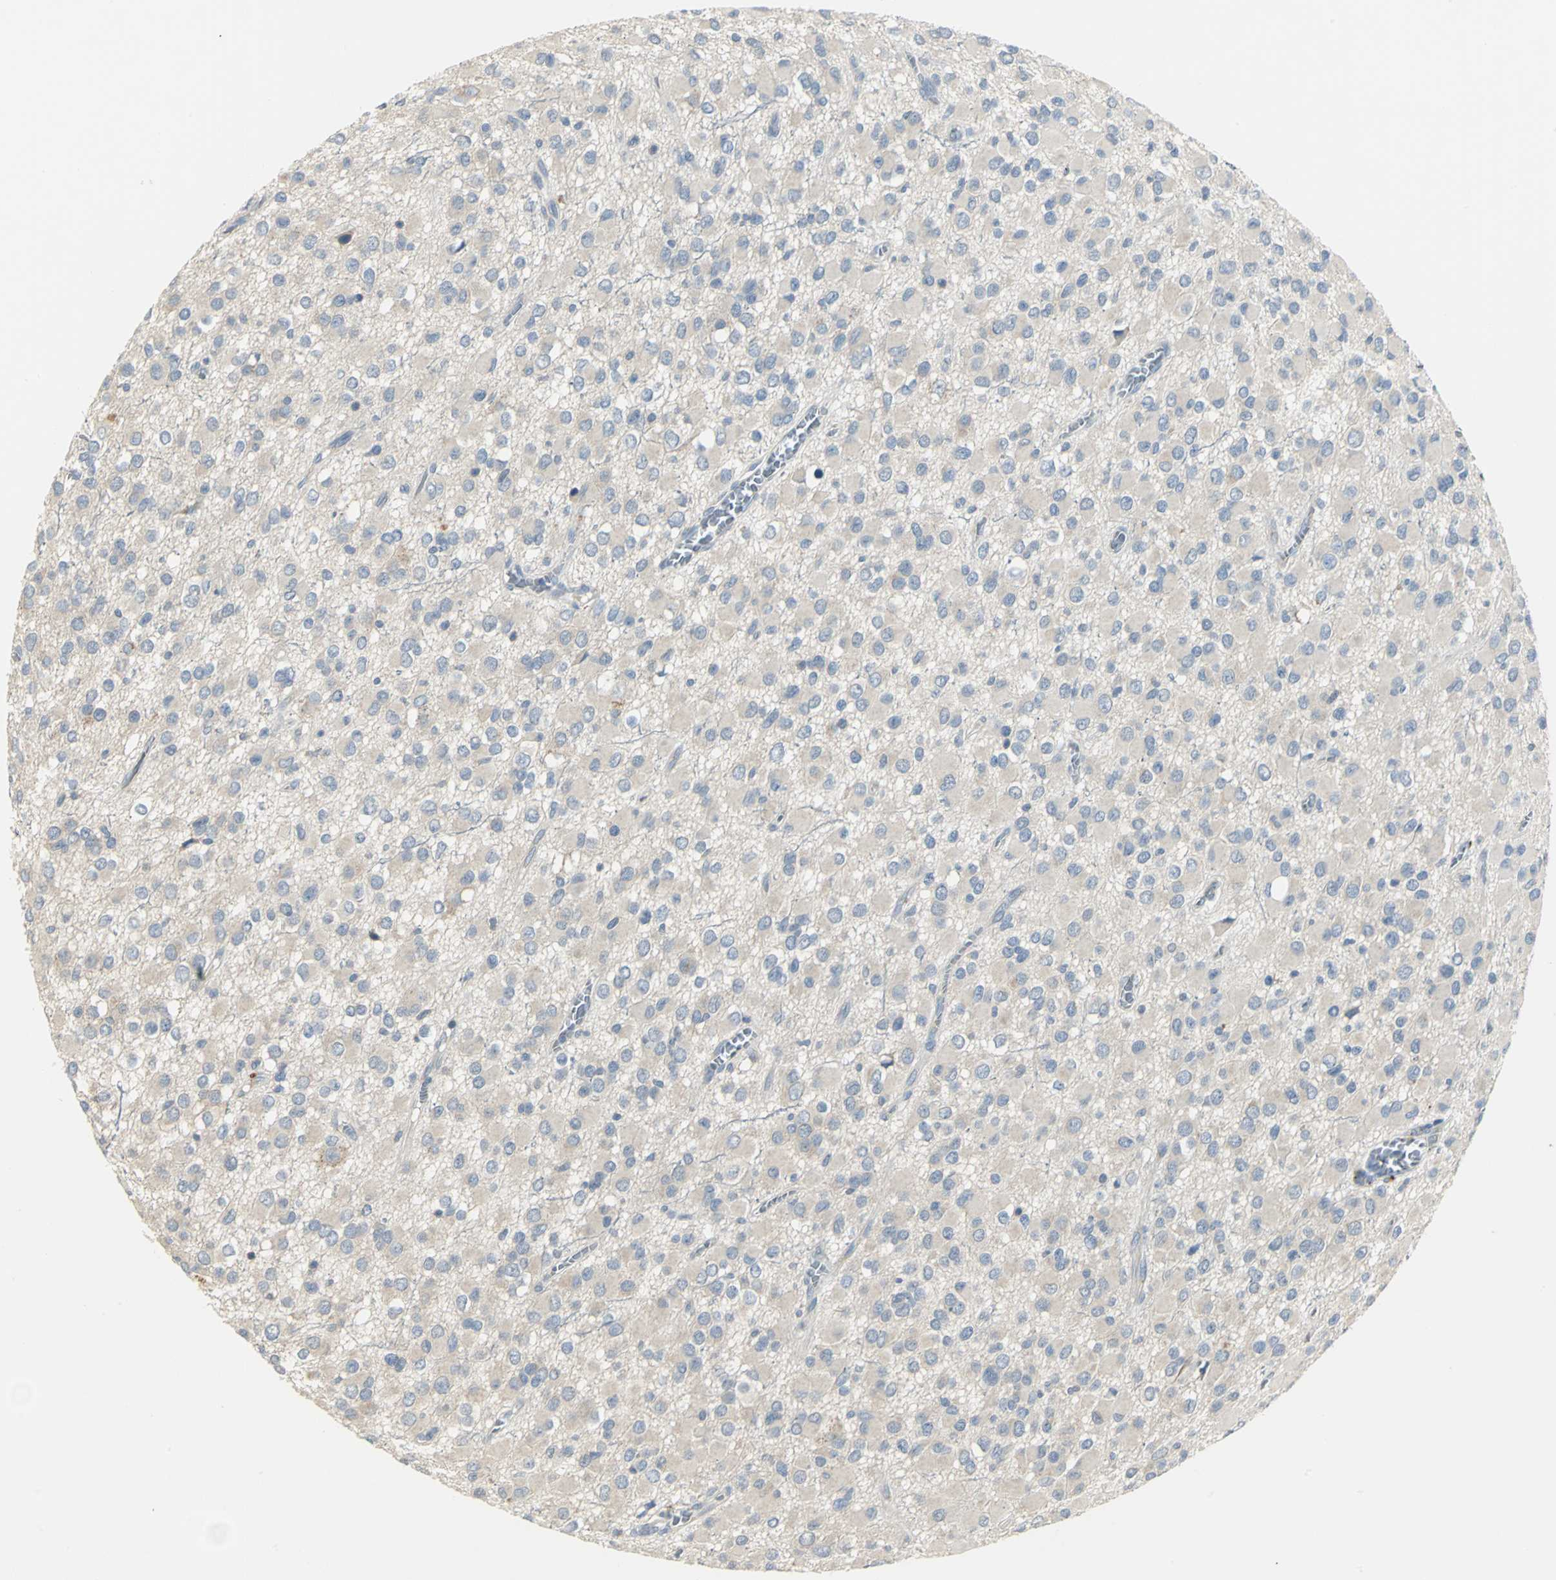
{"staining": {"intensity": "weak", "quantity": "<25%", "location": "cytoplasmic/membranous"}, "tissue": "glioma", "cell_type": "Tumor cells", "image_type": "cancer", "snomed": [{"axis": "morphology", "description": "Glioma, malignant, Low grade"}, {"axis": "topography", "description": "Brain"}], "caption": "There is no significant positivity in tumor cells of glioma.", "gene": "B3GNT2", "patient": {"sex": "male", "age": 42}}